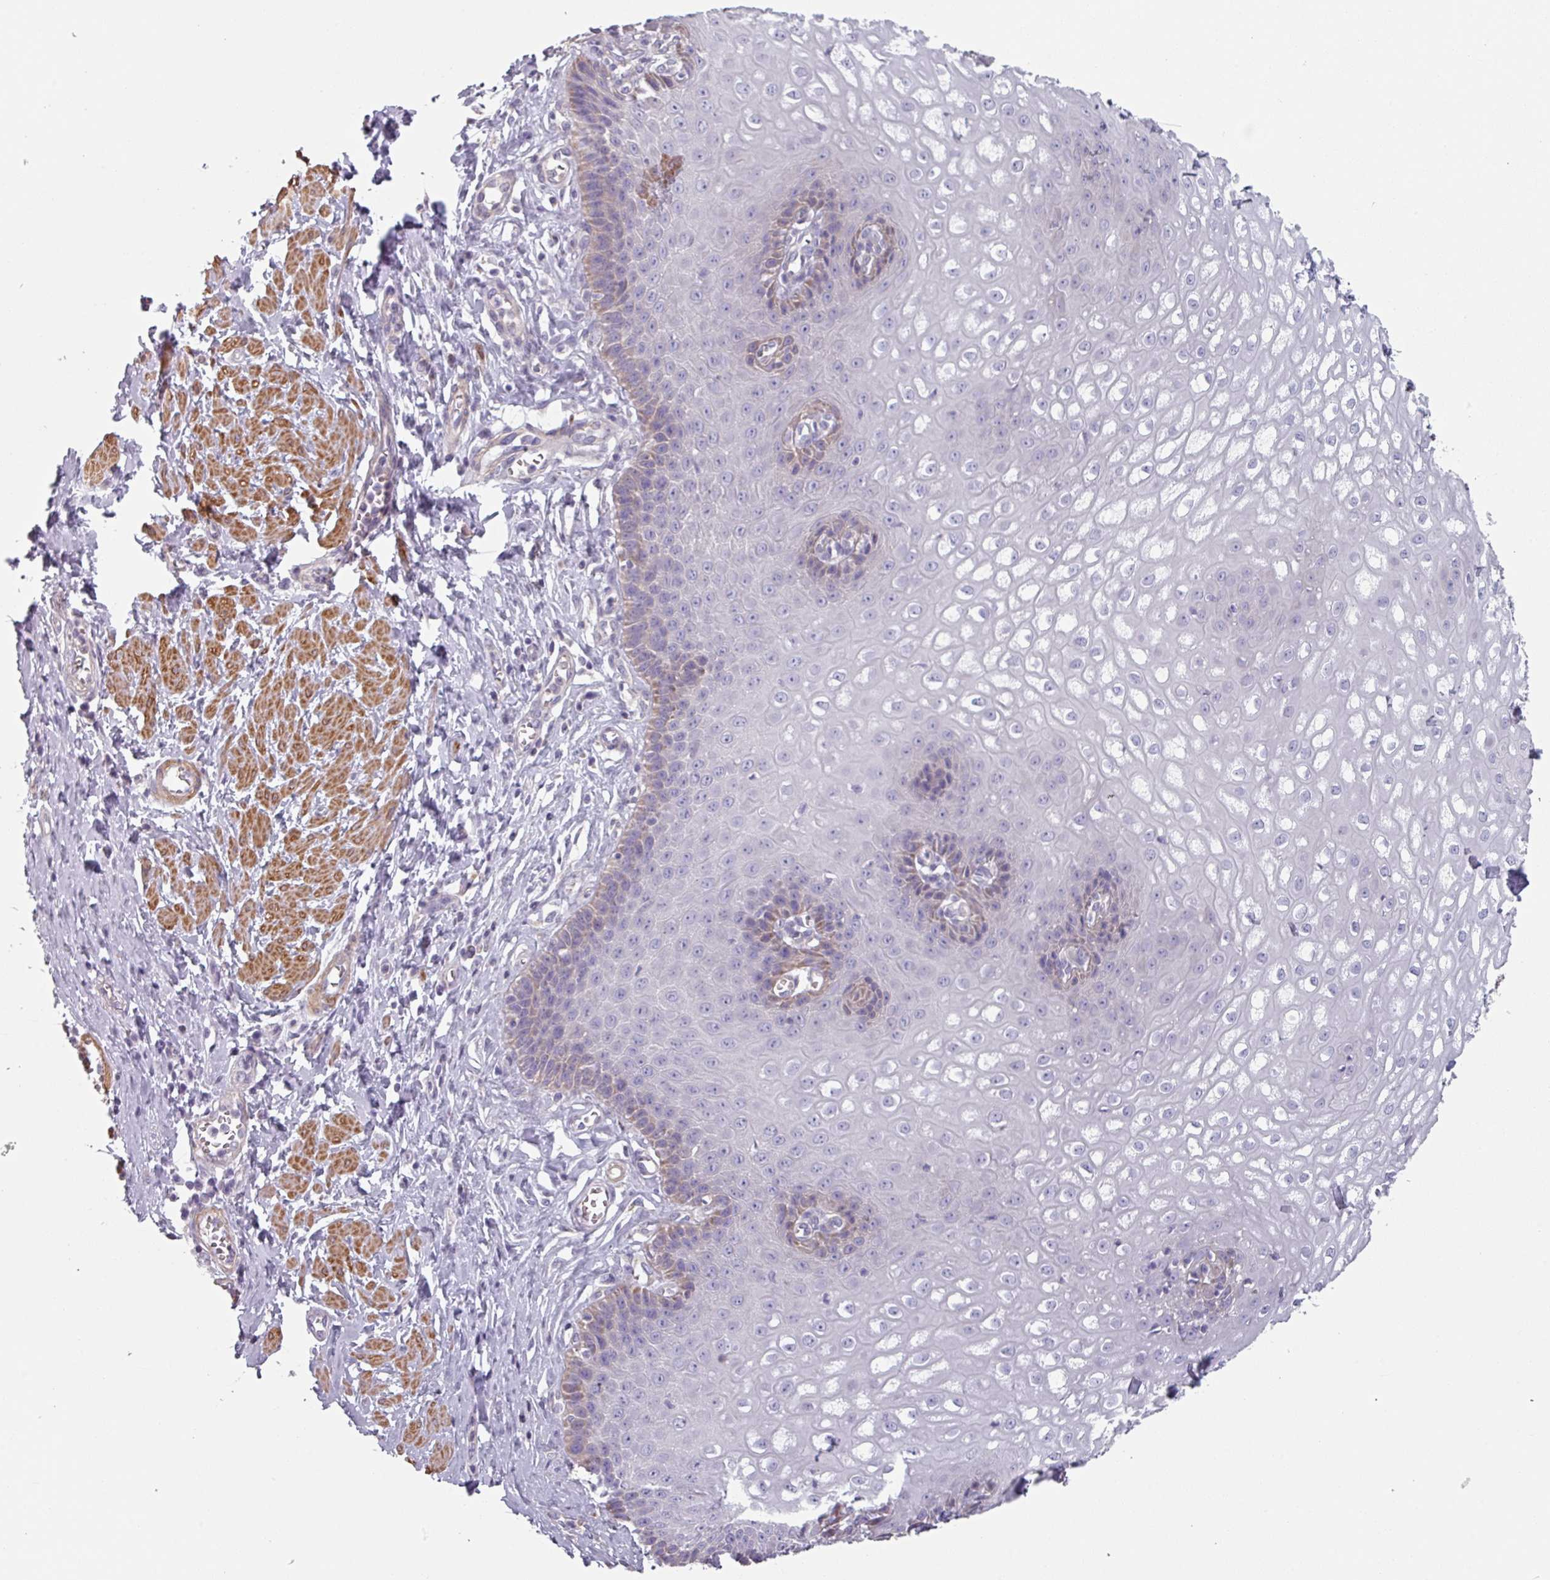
{"staining": {"intensity": "weak", "quantity": "<25%", "location": "cytoplasmic/membranous"}, "tissue": "esophagus", "cell_type": "Squamous epithelial cells", "image_type": "normal", "snomed": [{"axis": "morphology", "description": "Normal tissue, NOS"}, {"axis": "topography", "description": "Esophagus"}], "caption": "Immunohistochemistry (IHC) of benign esophagus shows no expression in squamous epithelial cells. The staining is performed using DAB (3,3'-diaminobenzidine) brown chromogen with nuclei counter-stained in using hematoxylin.", "gene": "GSTA1", "patient": {"sex": "male", "age": 67}}